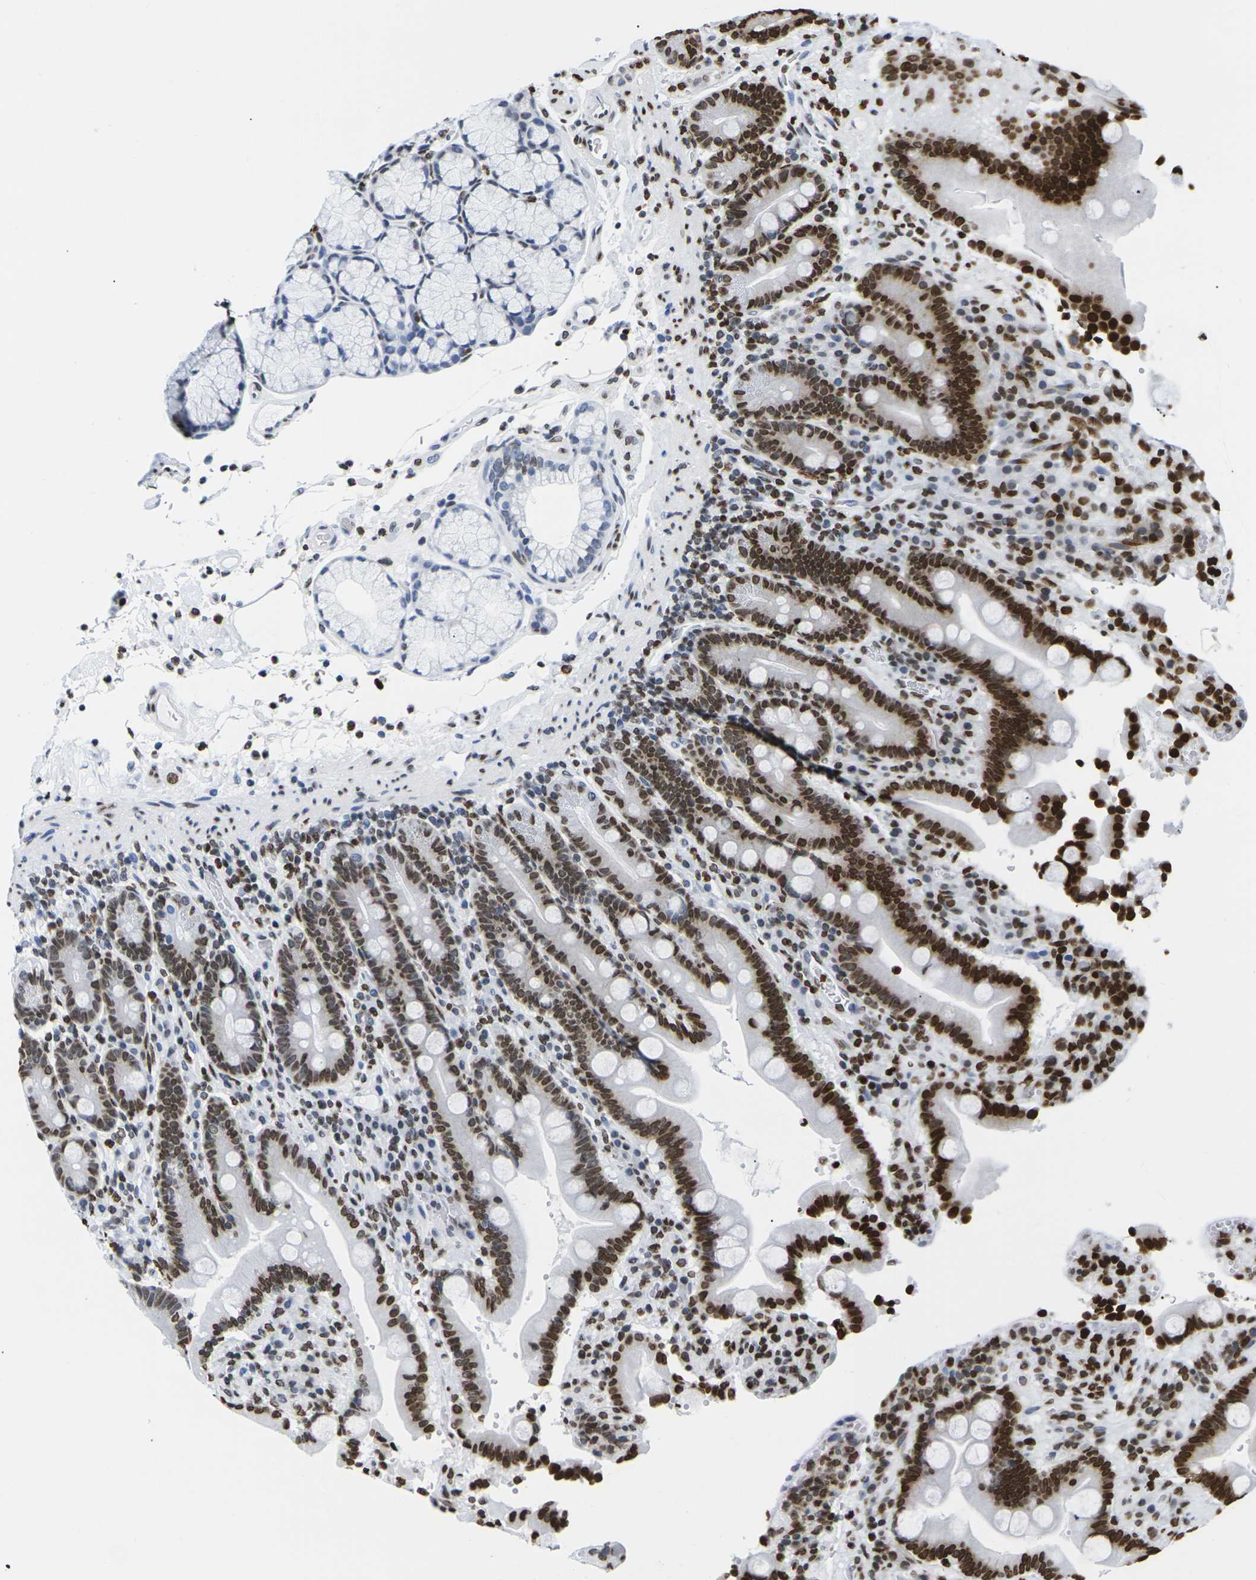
{"staining": {"intensity": "strong", "quantity": ">75%", "location": "nuclear"}, "tissue": "duodenum", "cell_type": "Glandular cells", "image_type": "normal", "snomed": [{"axis": "morphology", "description": "Normal tissue, NOS"}, {"axis": "topography", "description": "Small intestine, NOS"}], "caption": "The micrograph shows immunohistochemical staining of normal duodenum. There is strong nuclear positivity is seen in approximately >75% of glandular cells. Using DAB (3,3'-diaminobenzidine) (brown) and hematoxylin (blue) stains, captured at high magnification using brightfield microscopy.", "gene": "H2AC21", "patient": {"sex": "female", "age": 71}}